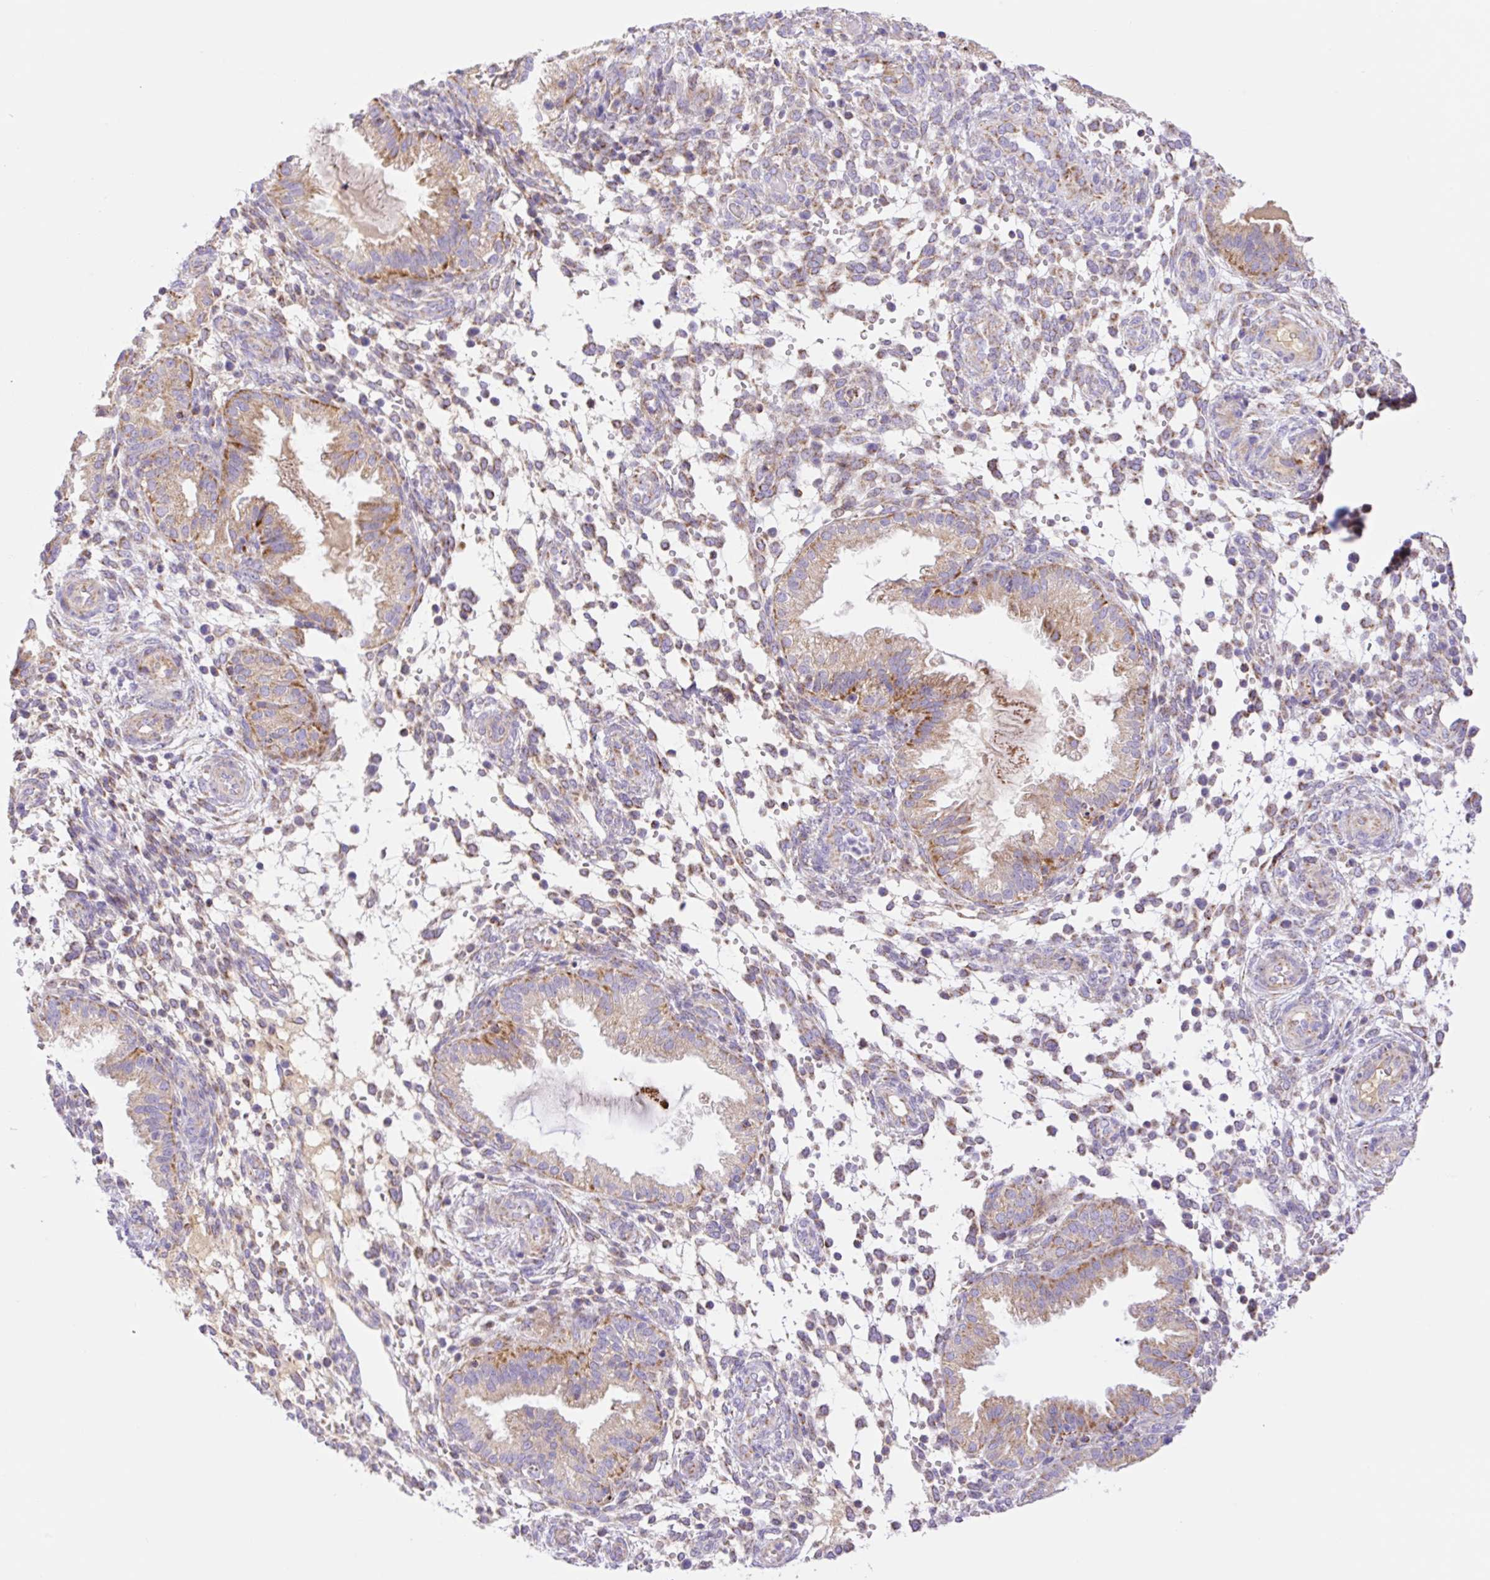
{"staining": {"intensity": "moderate", "quantity": "<25%", "location": "cytoplasmic/membranous"}, "tissue": "endometrium", "cell_type": "Cells in endometrial stroma", "image_type": "normal", "snomed": [{"axis": "morphology", "description": "Normal tissue, NOS"}, {"axis": "topography", "description": "Endometrium"}], "caption": "DAB (3,3'-diaminobenzidine) immunohistochemical staining of benign human endometrium exhibits moderate cytoplasmic/membranous protein staining in about <25% of cells in endometrial stroma.", "gene": "ETNK2", "patient": {"sex": "female", "age": 33}}